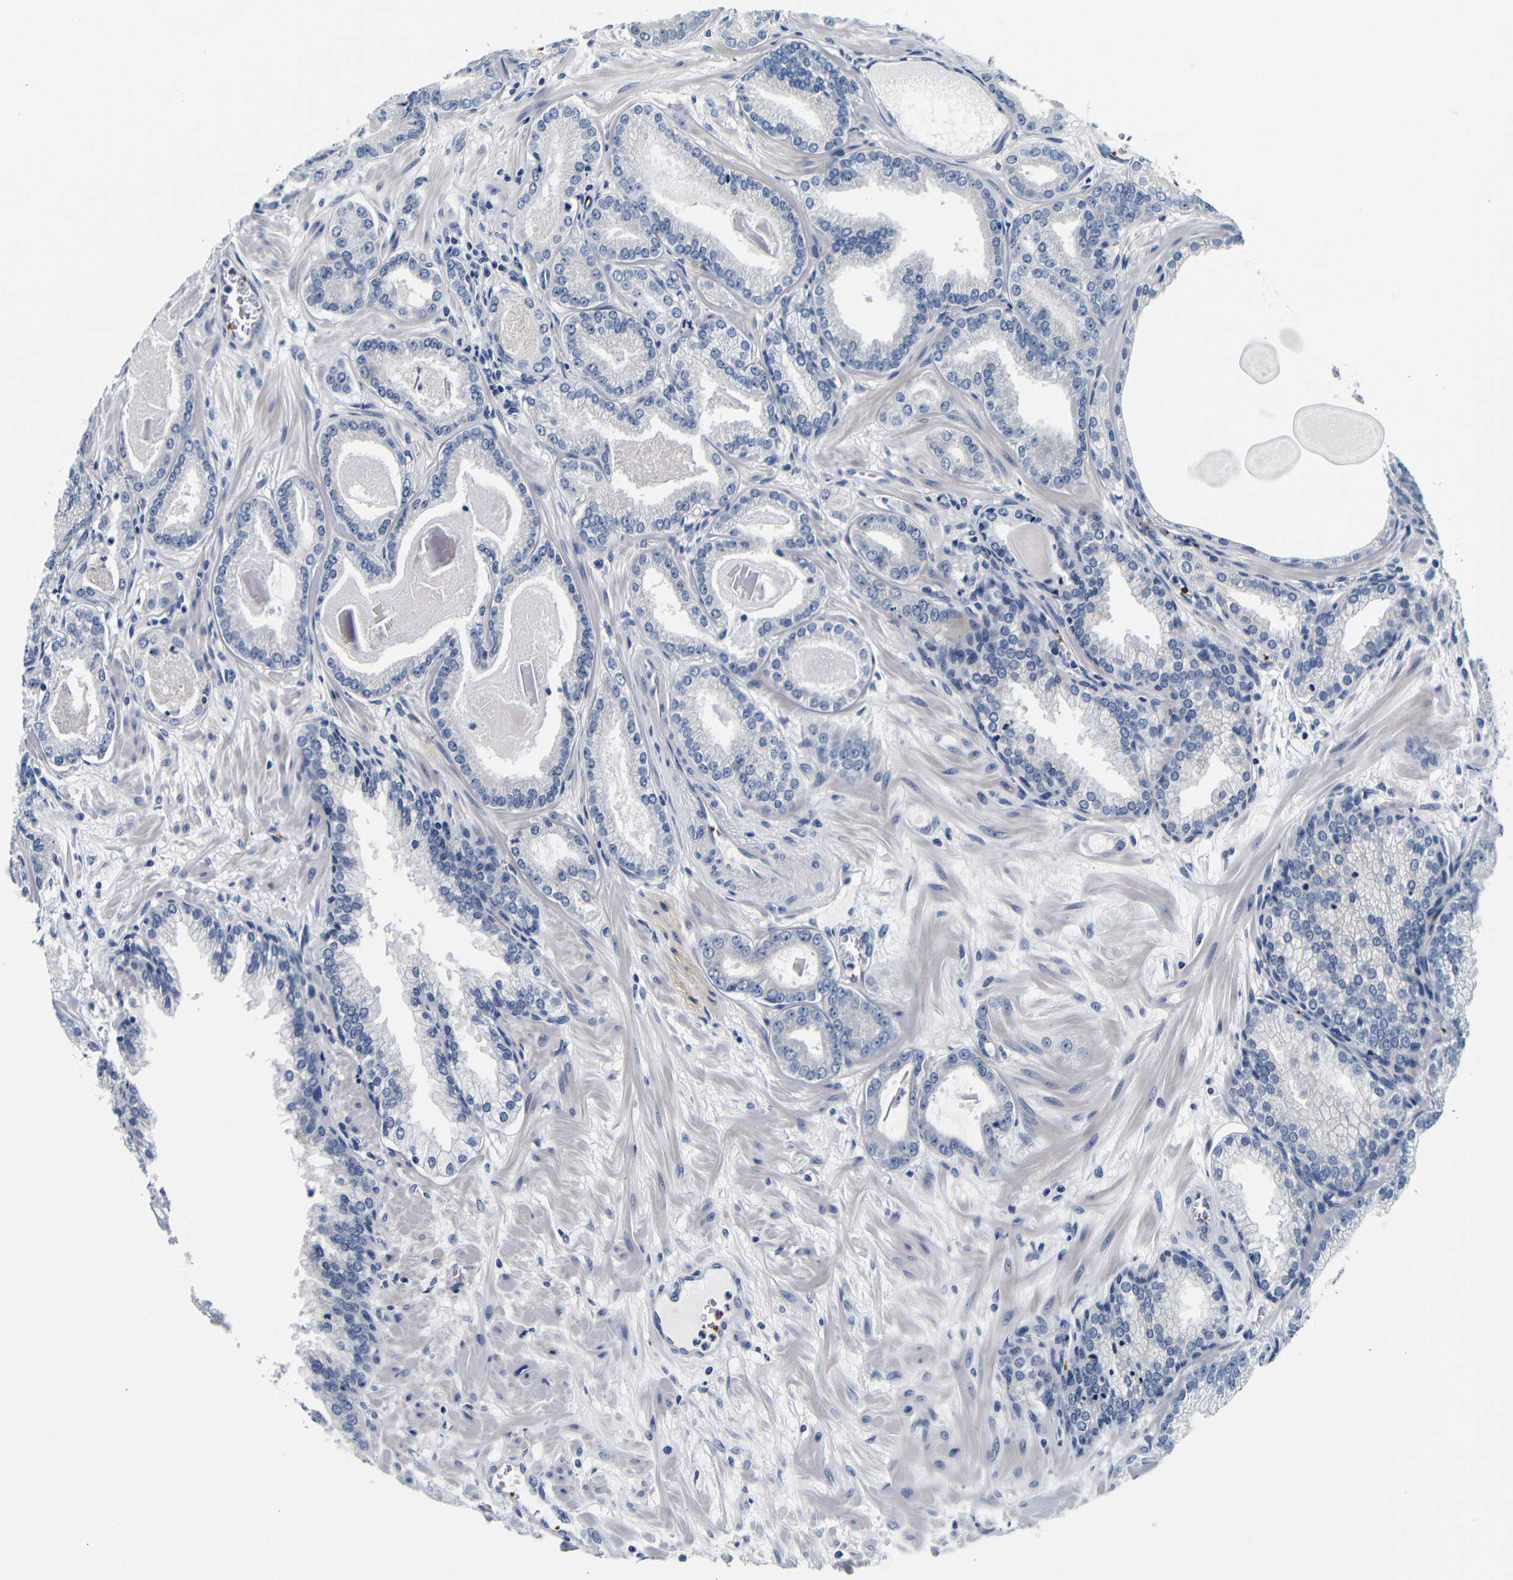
{"staining": {"intensity": "negative", "quantity": "none", "location": "none"}, "tissue": "prostate cancer", "cell_type": "Tumor cells", "image_type": "cancer", "snomed": [{"axis": "morphology", "description": "Adenocarcinoma, Low grade"}, {"axis": "topography", "description": "Prostate"}], "caption": "Prostate low-grade adenocarcinoma was stained to show a protein in brown. There is no significant positivity in tumor cells.", "gene": "GP1BA", "patient": {"sex": "male", "age": 59}}